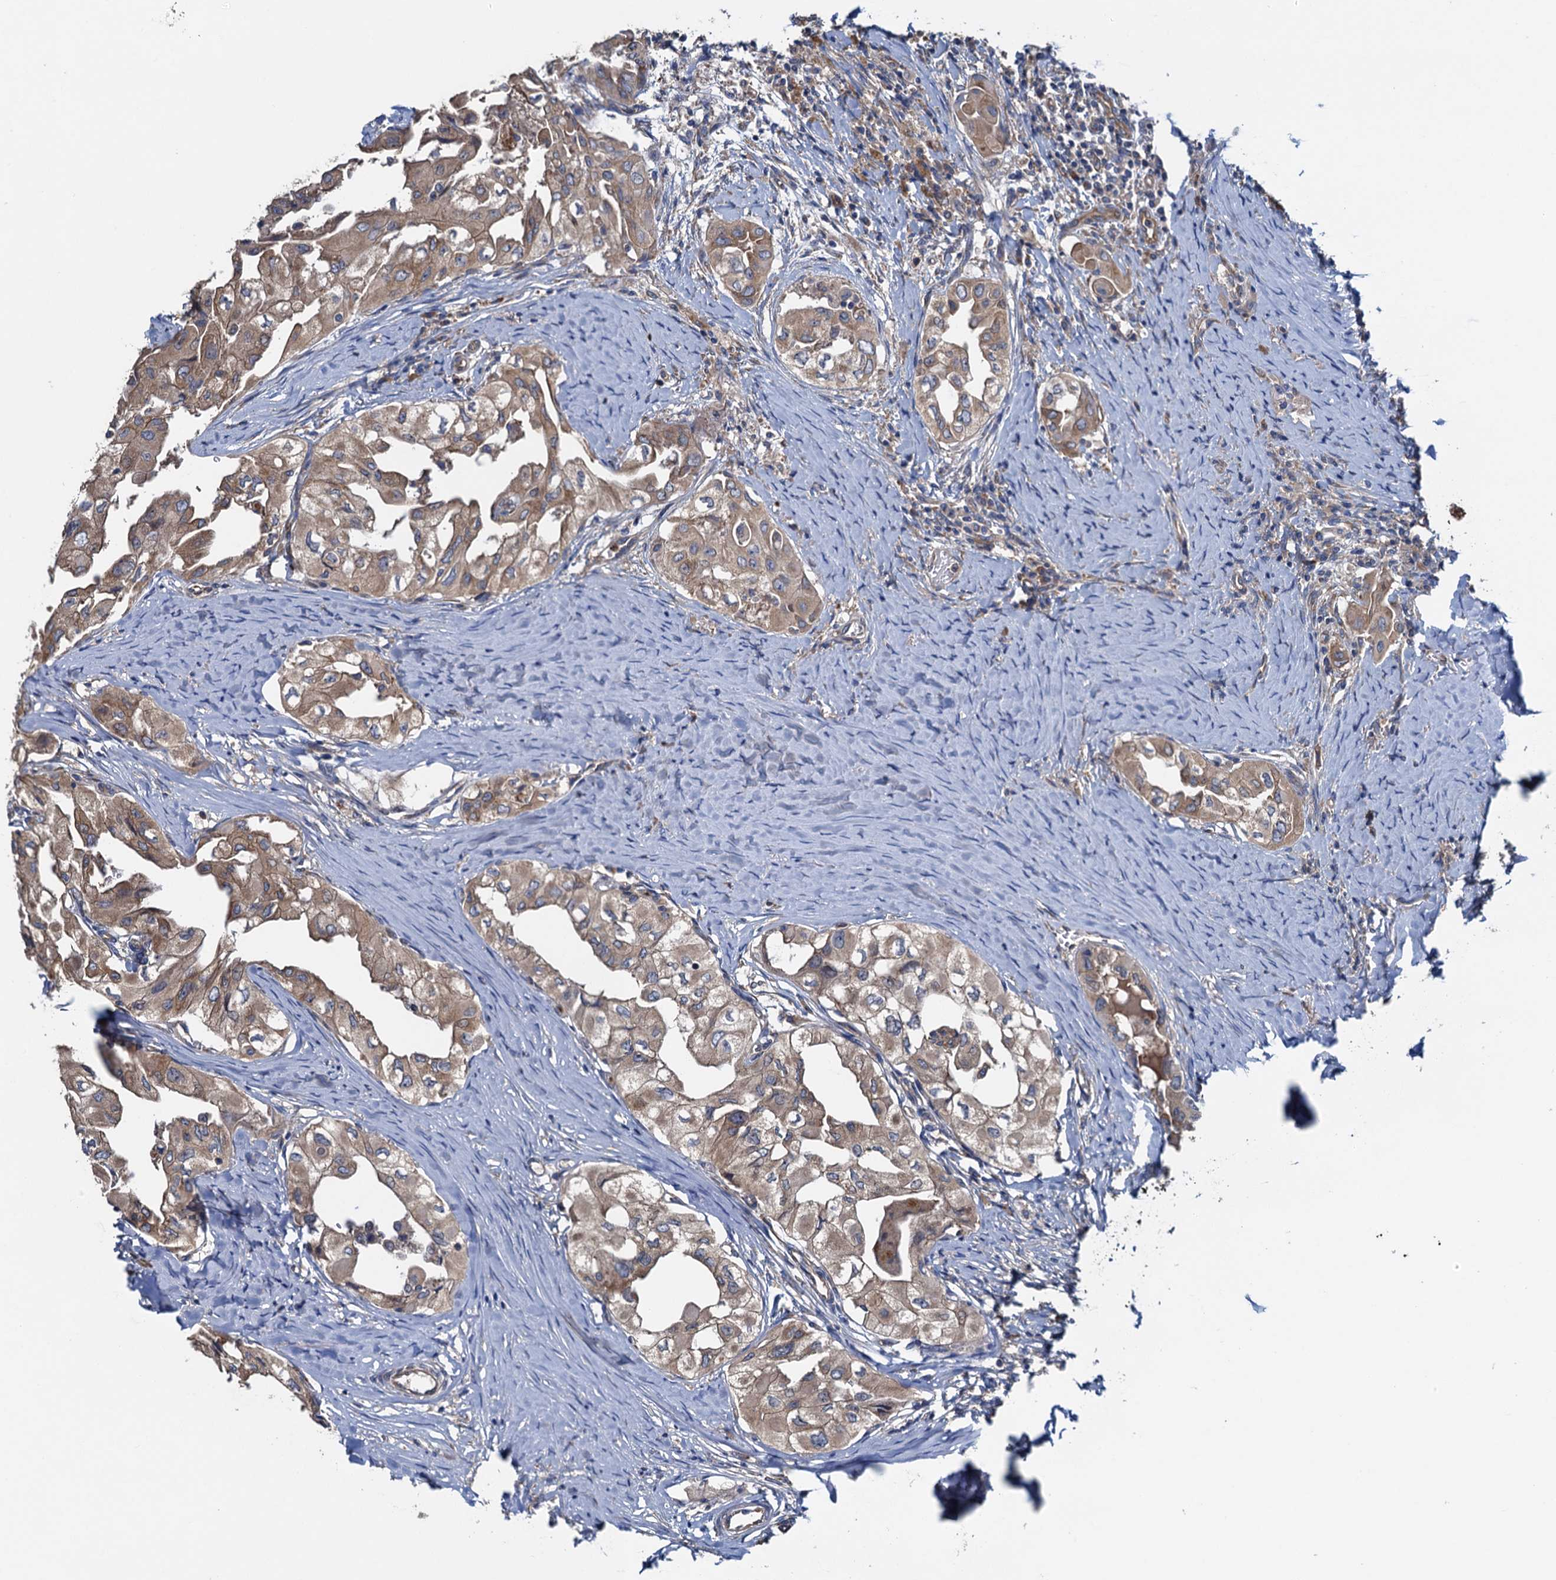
{"staining": {"intensity": "weak", "quantity": ">75%", "location": "cytoplasmic/membranous"}, "tissue": "thyroid cancer", "cell_type": "Tumor cells", "image_type": "cancer", "snomed": [{"axis": "morphology", "description": "Papillary adenocarcinoma, NOS"}, {"axis": "topography", "description": "Thyroid gland"}], "caption": "Immunohistochemical staining of papillary adenocarcinoma (thyroid) exhibits low levels of weak cytoplasmic/membranous protein positivity in about >75% of tumor cells.", "gene": "ADCY9", "patient": {"sex": "female", "age": 59}}